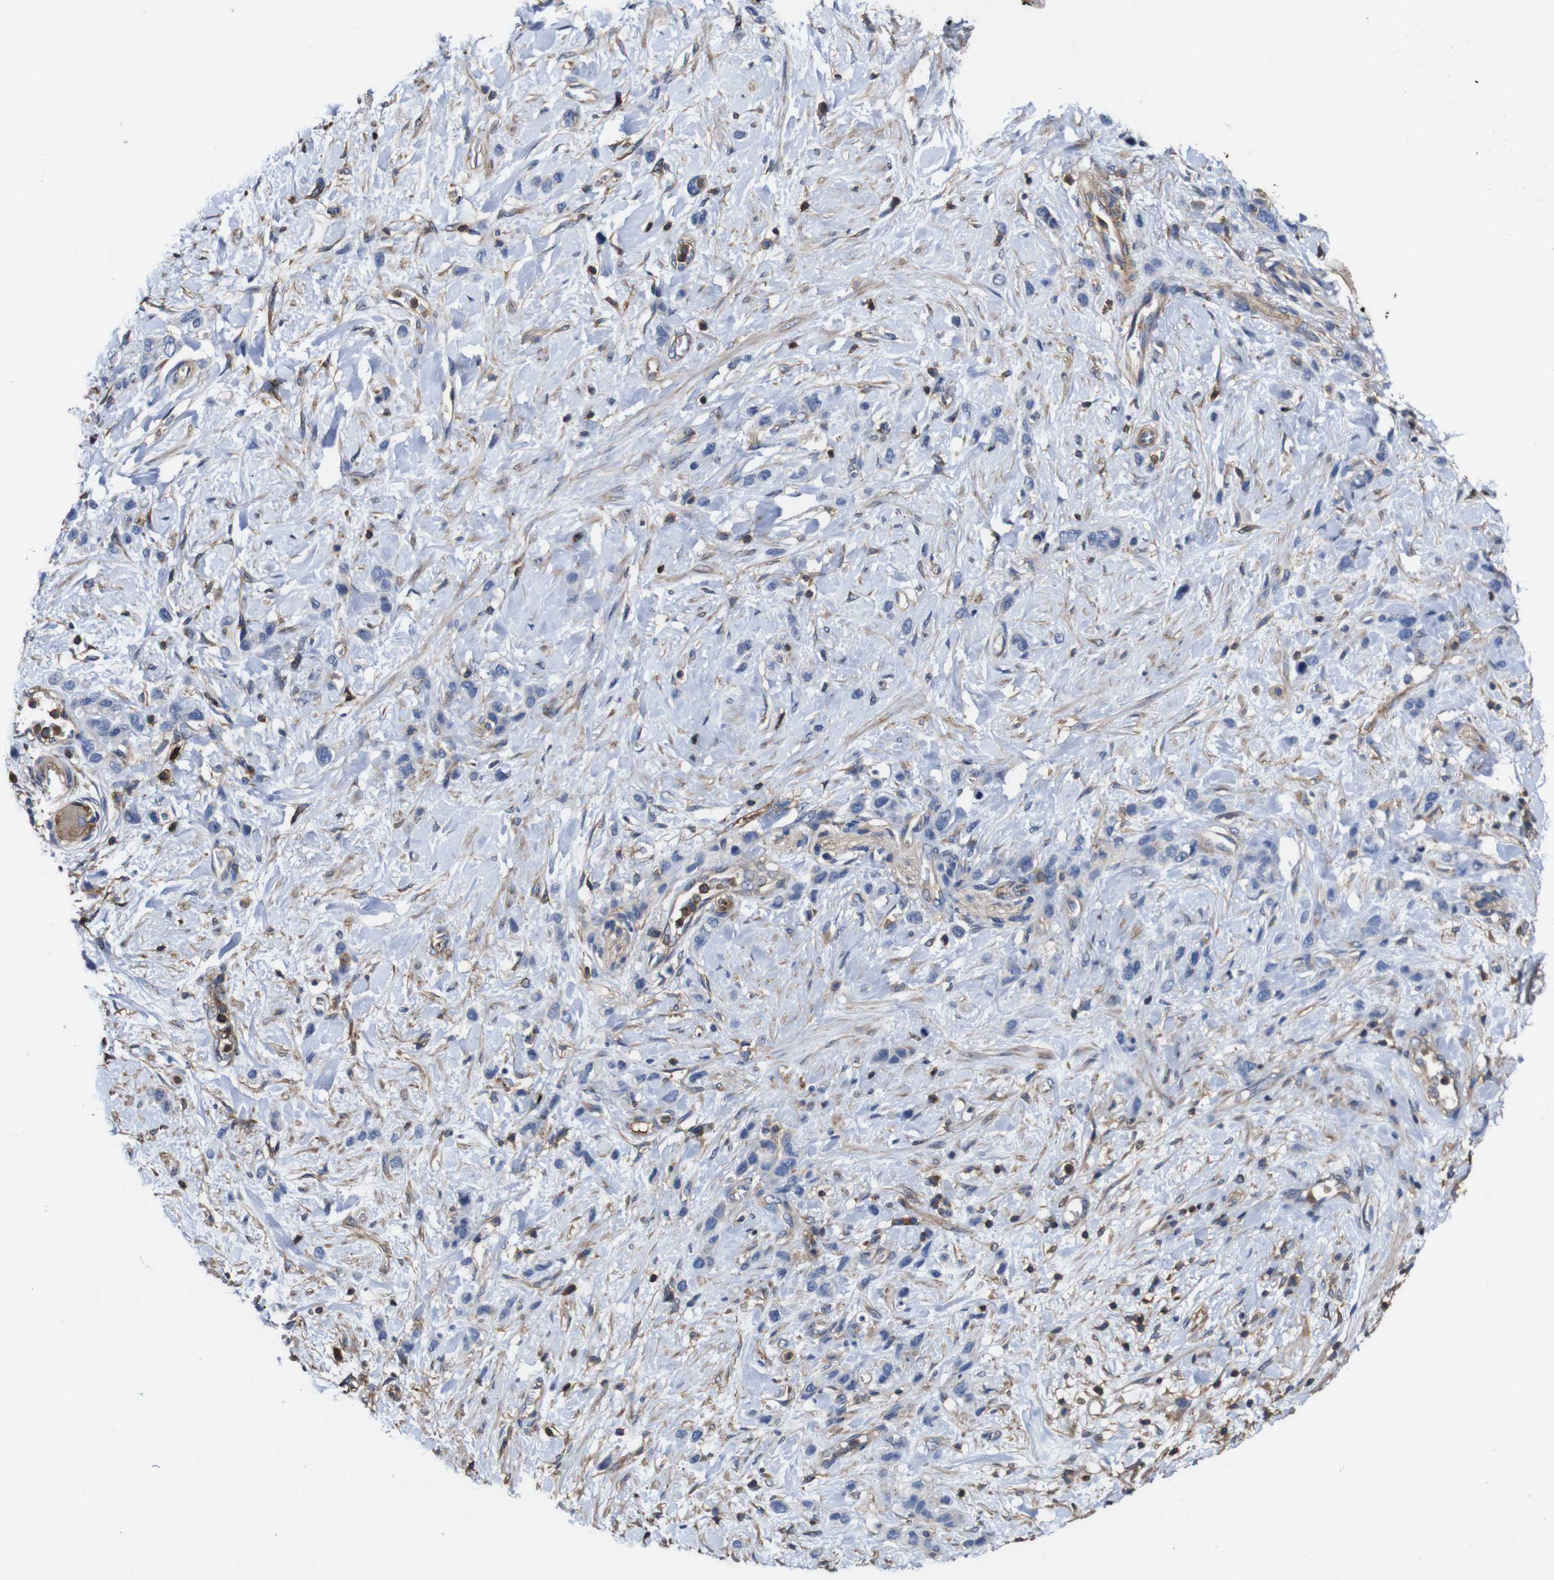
{"staining": {"intensity": "negative", "quantity": "none", "location": "none"}, "tissue": "stomach cancer", "cell_type": "Tumor cells", "image_type": "cancer", "snomed": [{"axis": "morphology", "description": "Adenocarcinoma, NOS"}, {"axis": "morphology", "description": "Adenocarcinoma, High grade"}, {"axis": "topography", "description": "Stomach, upper"}, {"axis": "topography", "description": "Stomach, lower"}], "caption": "High magnification brightfield microscopy of adenocarcinoma (high-grade) (stomach) stained with DAB (brown) and counterstained with hematoxylin (blue): tumor cells show no significant positivity. (Stains: DAB IHC with hematoxylin counter stain, Microscopy: brightfield microscopy at high magnification).", "gene": "PI4KA", "patient": {"sex": "female", "age": 65}}